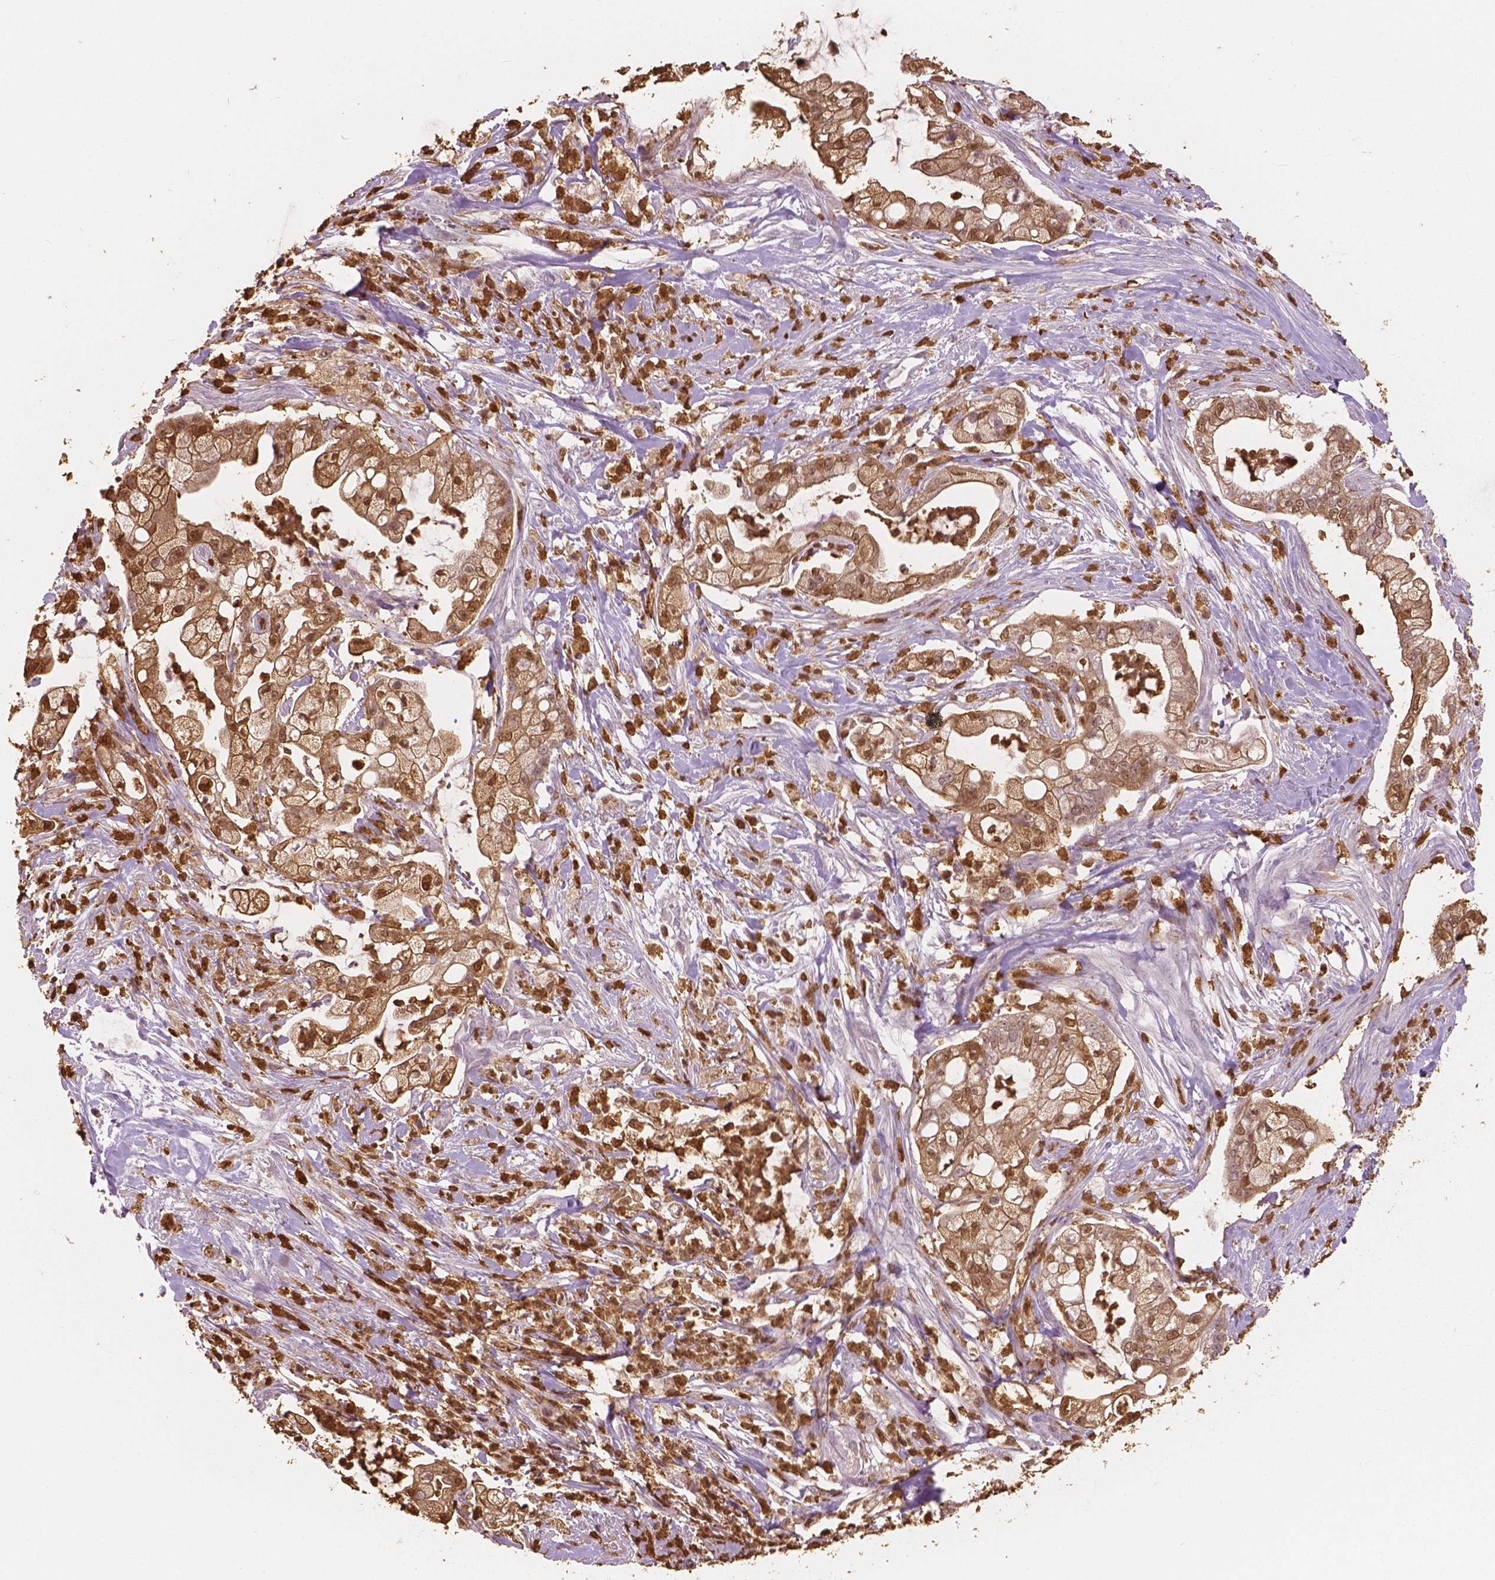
{"staining": {"intensity": "moderate", "quantity": ">75%", "location": "cytoplasmic/membranous,nuclear"}, "tissue": "pancreatic cancer", "cell_type": "Tumor cells", "image_type": "cancer", "snomed": [{"axis": "morphology", "description": "Adenocarcinoma, NOS"}, {"axis": "topography", "description": "Pancreas"}], "caption": "Immunohistochemistry (IHC) histopathology image of human adenocarcinoma (pancreatic) stained for a protein (brown), which demonstrates medium levels of moderate cytoplasmic/membranous and nuclear expression in about >75% of tumor cells.", "gene": "S100A4", "patient": {"sex": "female", "age": 69}}